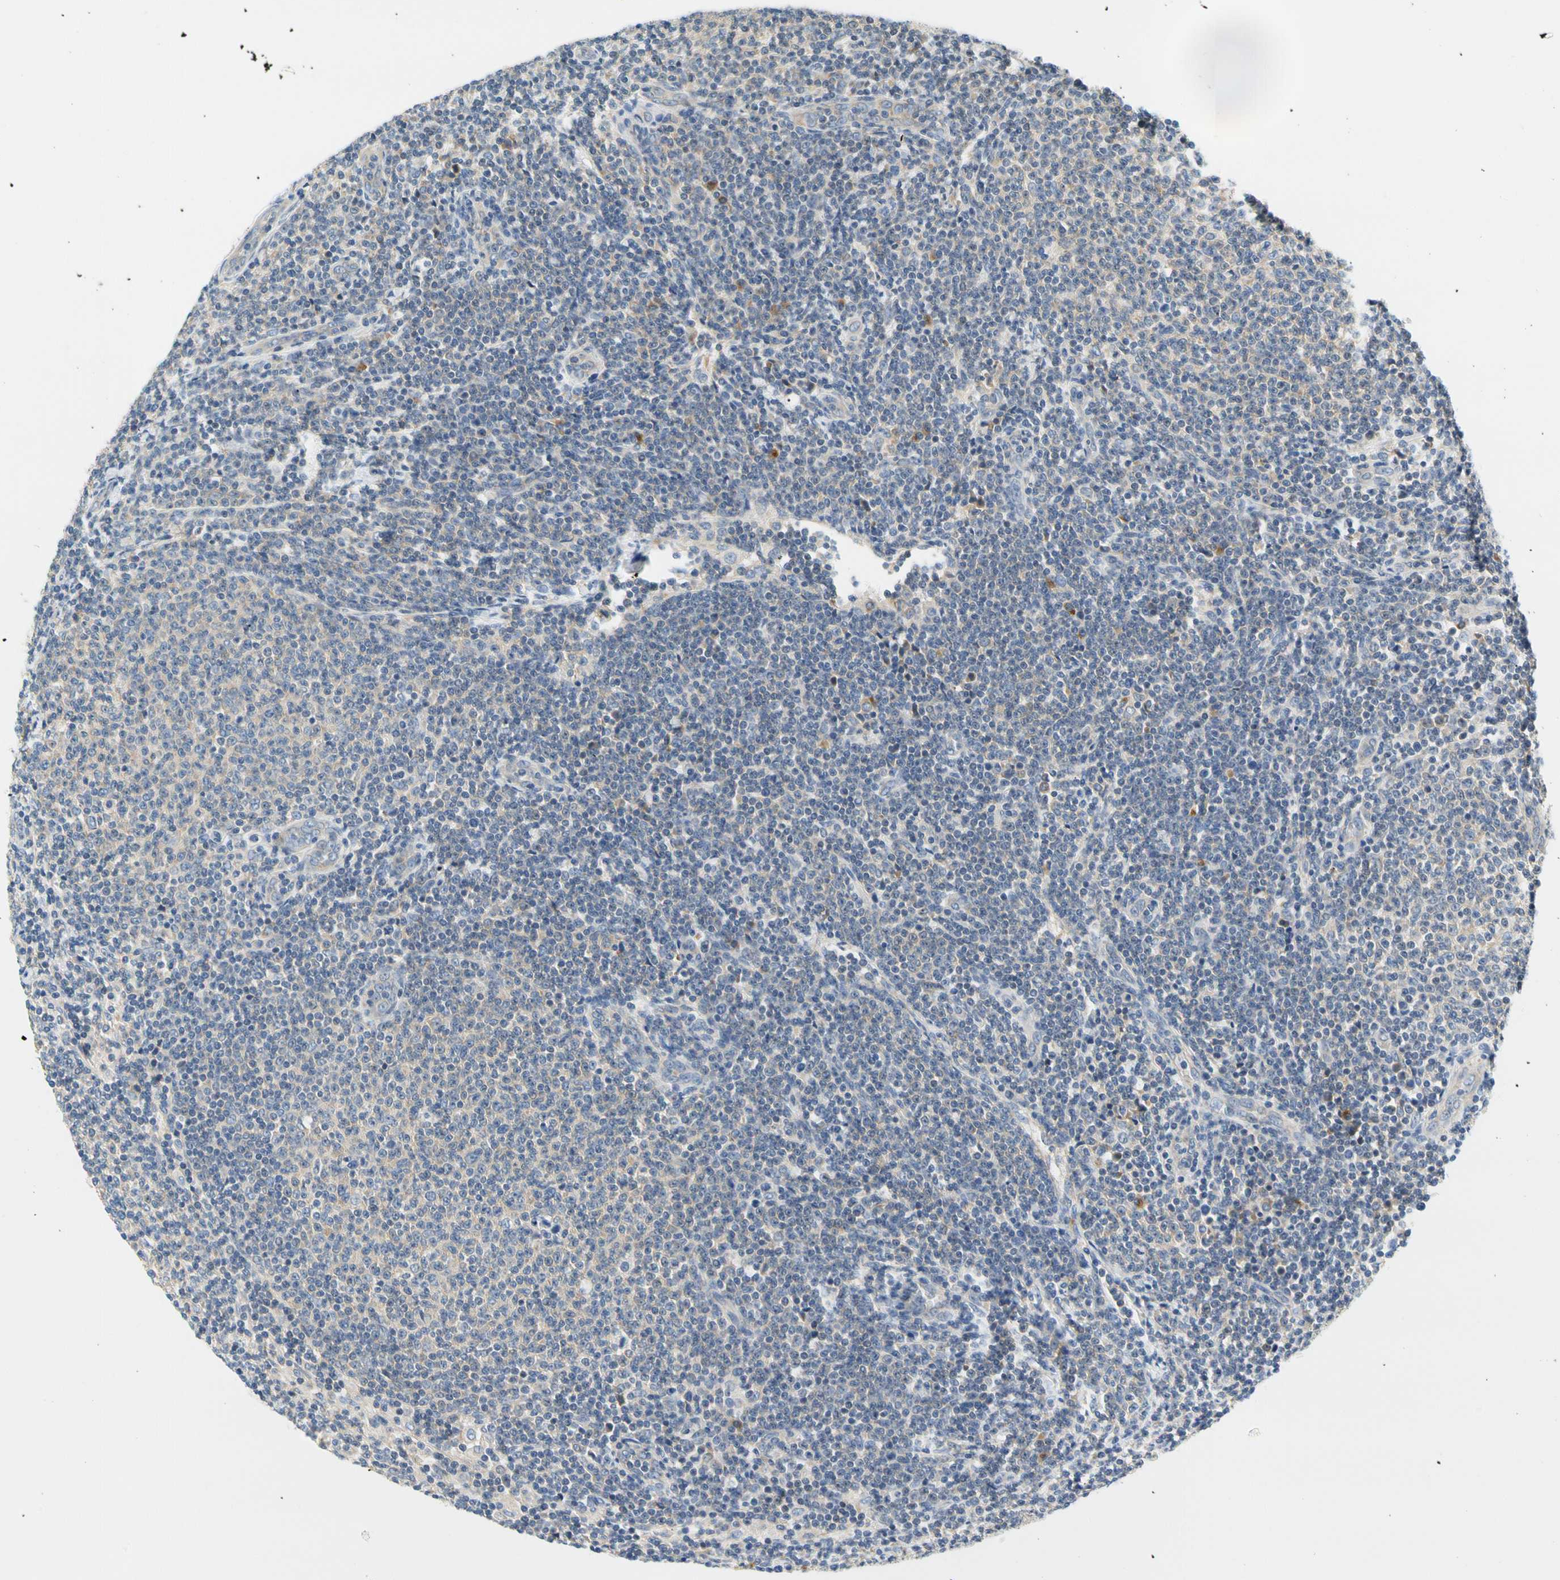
{"staining": {"intensity": "weak", "quantity": "25%-75%", "location": "cytoplasmic/membranous"}, "tissue": "lymphoma", "cell_type": "Tumor cells", "image_type": "cancer", "snomed": [{"axis": "morphology", "description": "Malignant lymphoma, non-Hodgkin's type, Low grade"}, {"axis": "topography", "description": "Lymph node"}], "caption": "Immunohistochemistry (IHC) photomicrograph of human low-grade malignant lymphoma, non-Hodgkin's type stained for a protein (brown), which demonstrates low levels of weak cytoplasmic/membranous staining in about 25%-75% of tumor cells.", "gene": "LRRC47", "patient": {"sex": "male", "age": 66}}